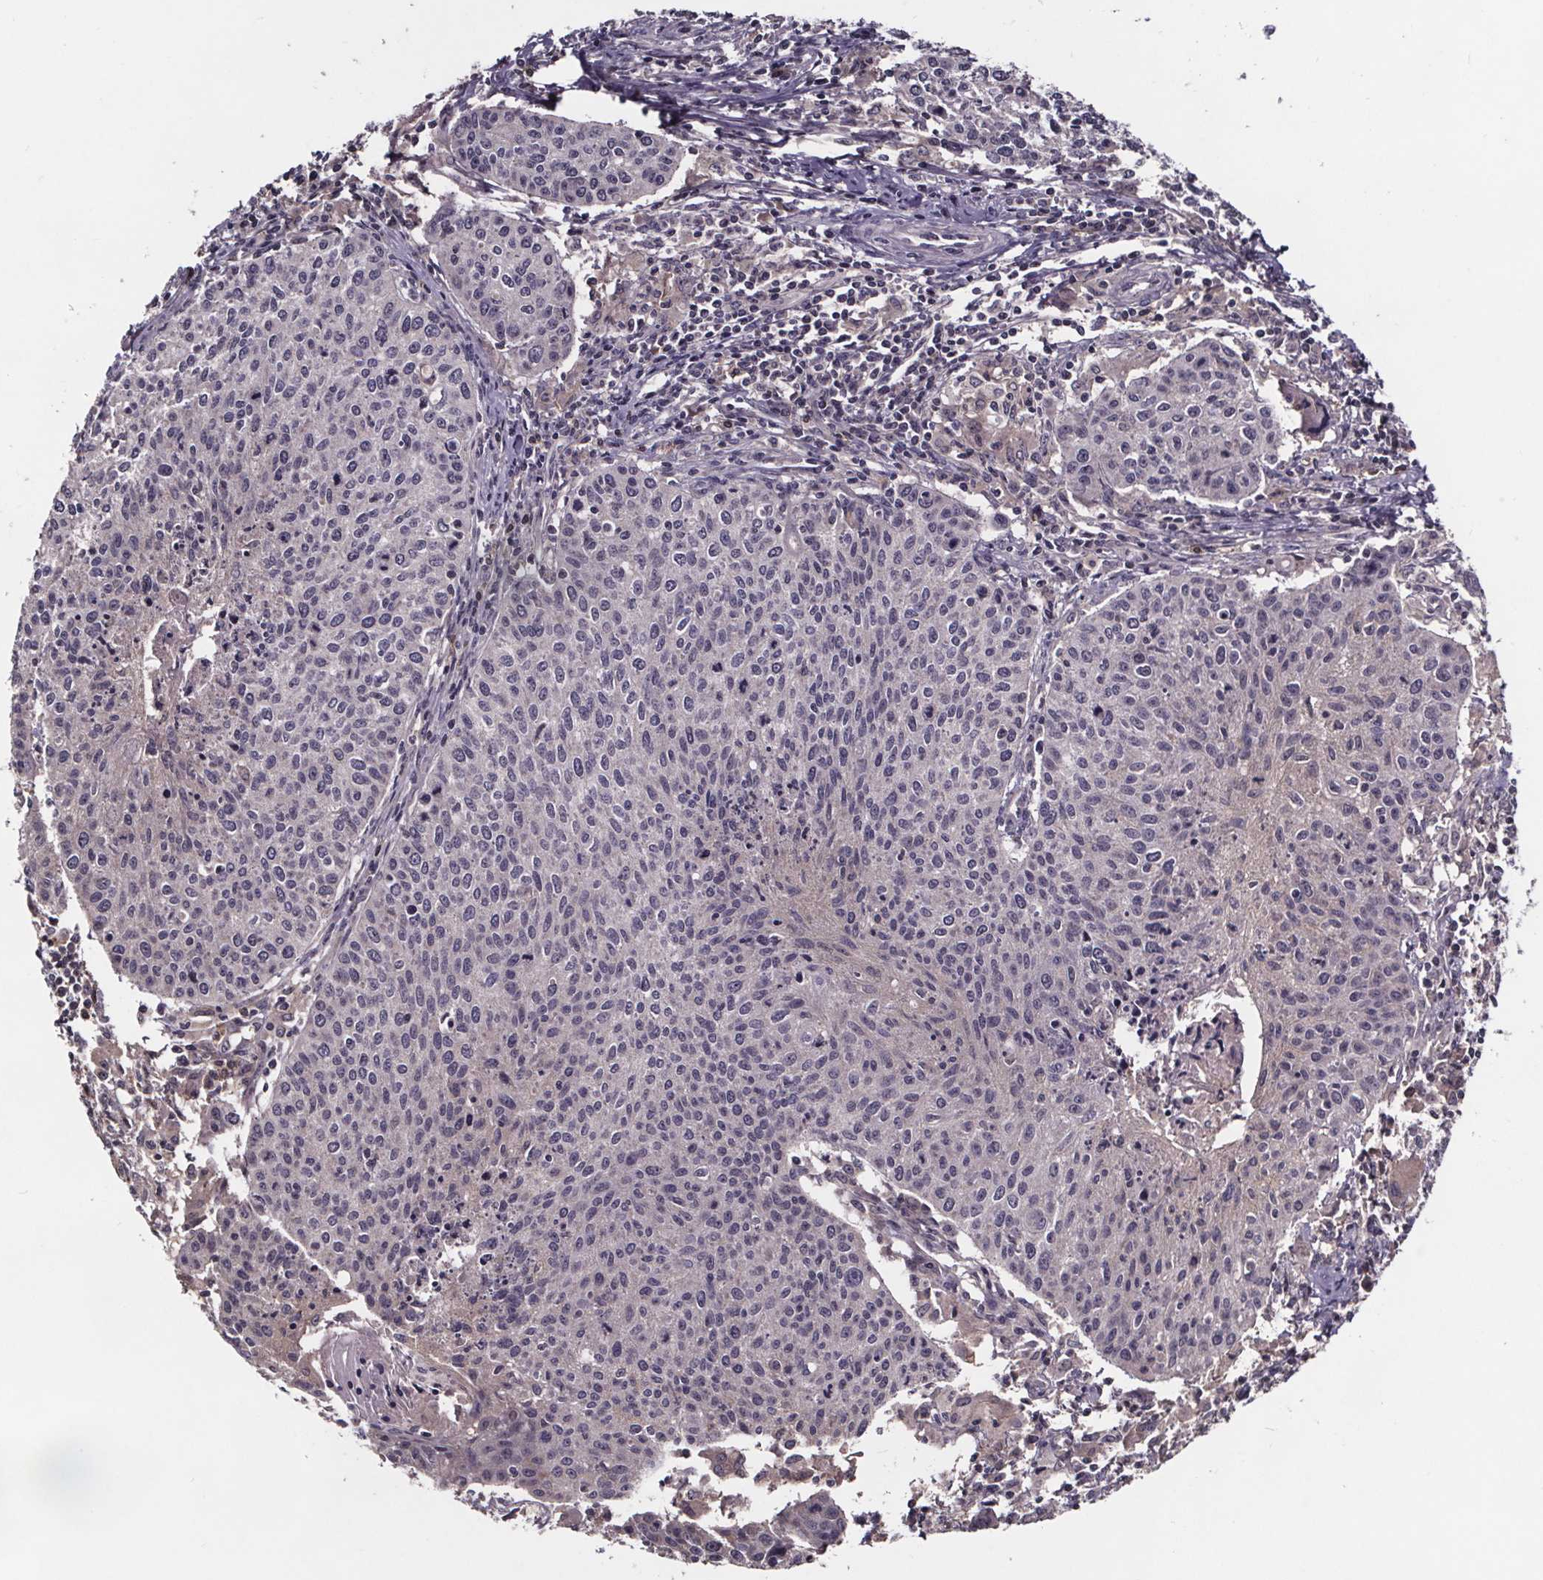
{"staining": {"intensity": "negative", "quantity": "none", "location": "none"}, "tissue": "cervical cancer", "cell_type": "Tumor cells", "image_type": "cancer", "snomed": [{"axis": "morphology", "description": "Squamous cell carcinoma, NOS"}, {"axis": "topography", "description": "Cervix"}], "caption": "Human cervical cancer (squamous cell carcinoma) stained for a protein using immunohistochemistry reveals no positivity in tumor cells.", "gene": "SMIM1", "patient": {"sex": "female", "age": 38}}